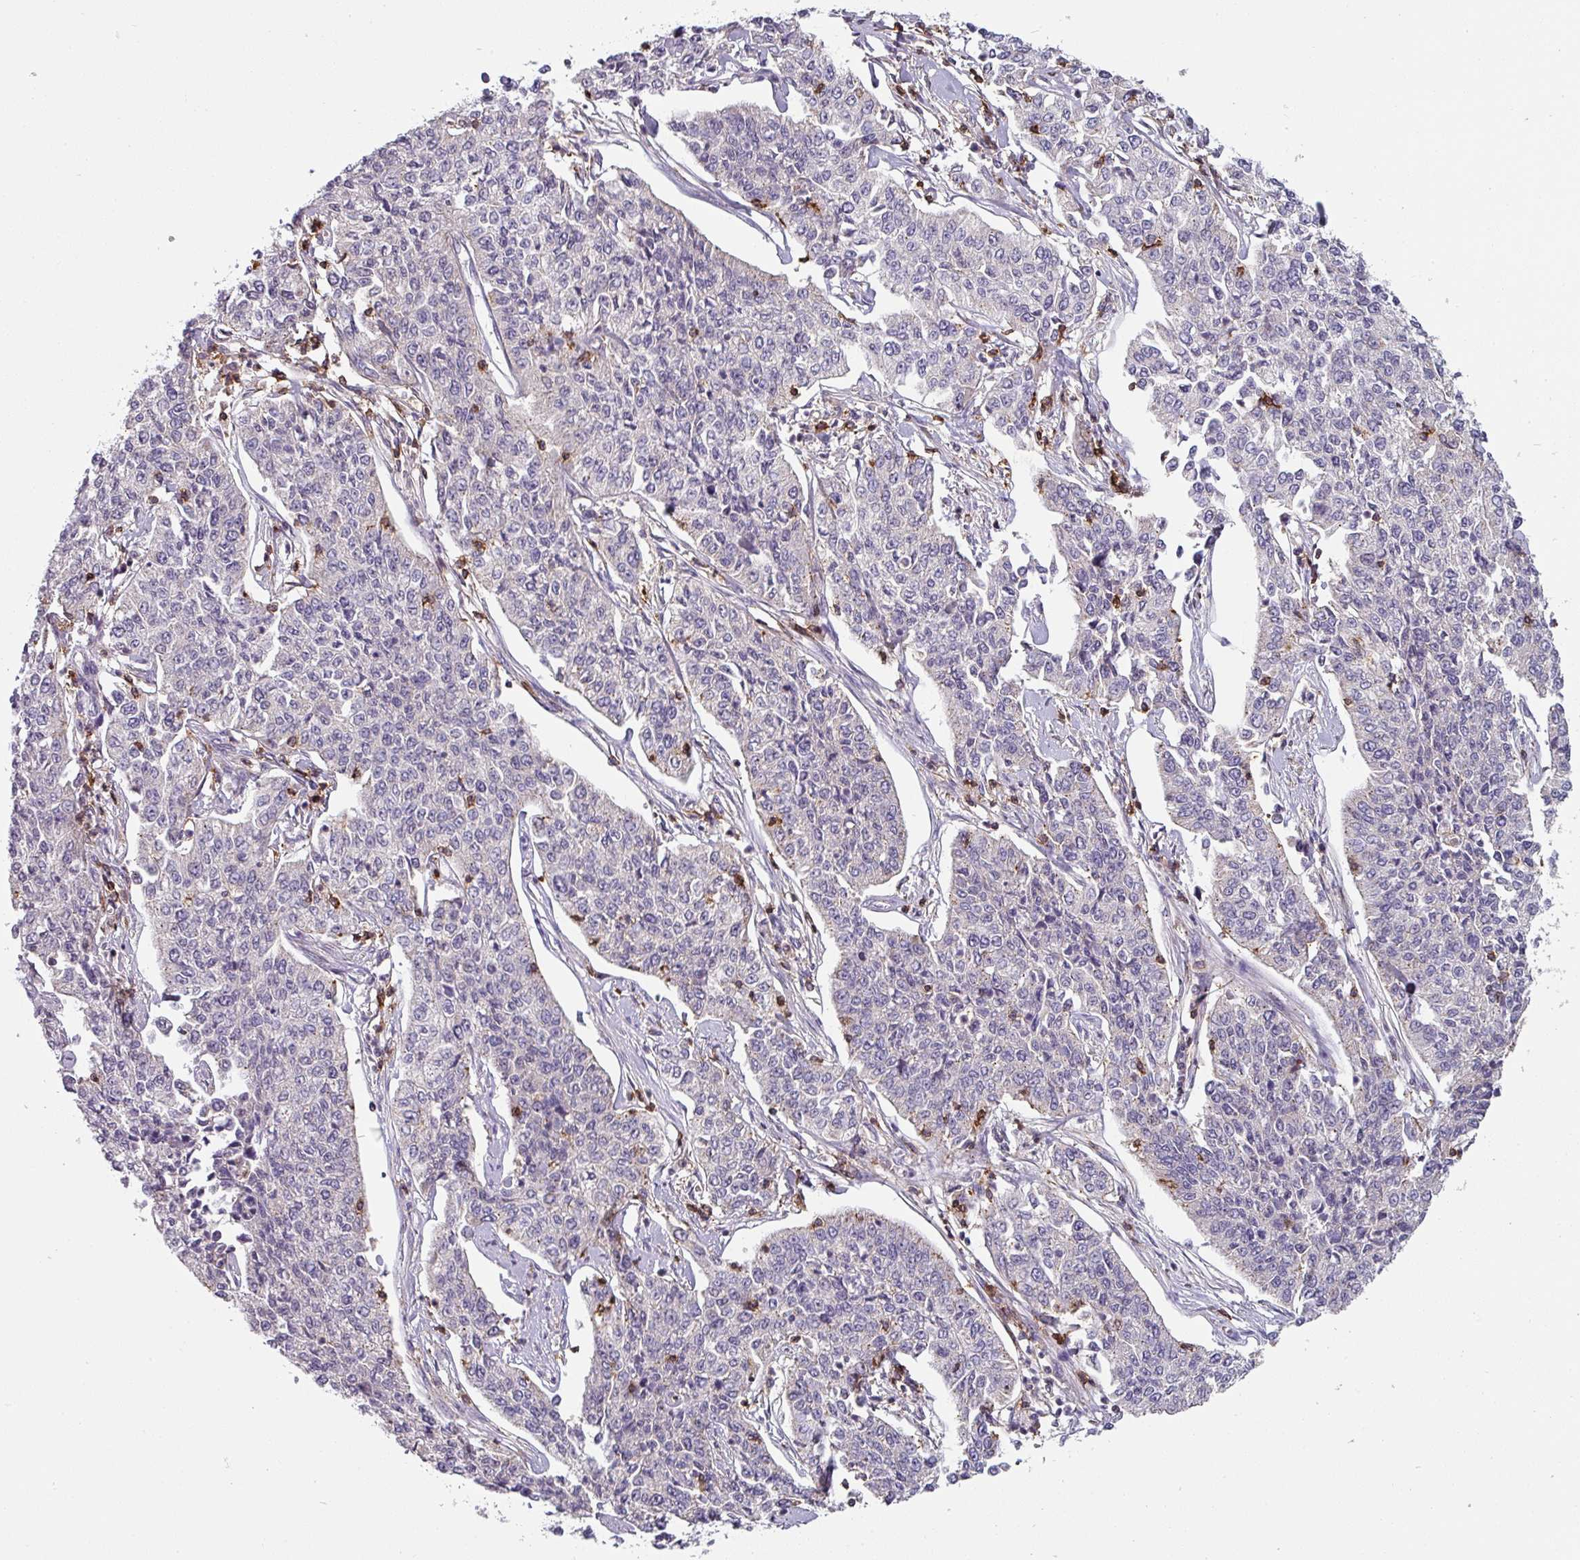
{"staining": {"intensity": "negative", "quantity": "none", "location": "none"}, "tissue": "cervical cancer", "cell_type": "Tumor cells", "image_type": "cancer", "snomed": [{"axis": "morphology", "description": "Squamous cell carcinoma, NOS"}, {"axis": "topography", "description": "Cervix"}], "caption": "This is an immunohistochemistry histopathology image of human cervical cancer (squamous cell carcinoma). There is no expression in tumor cells.", "gene": "CD3G", "patient": {"sex": "female", "age": 35}}